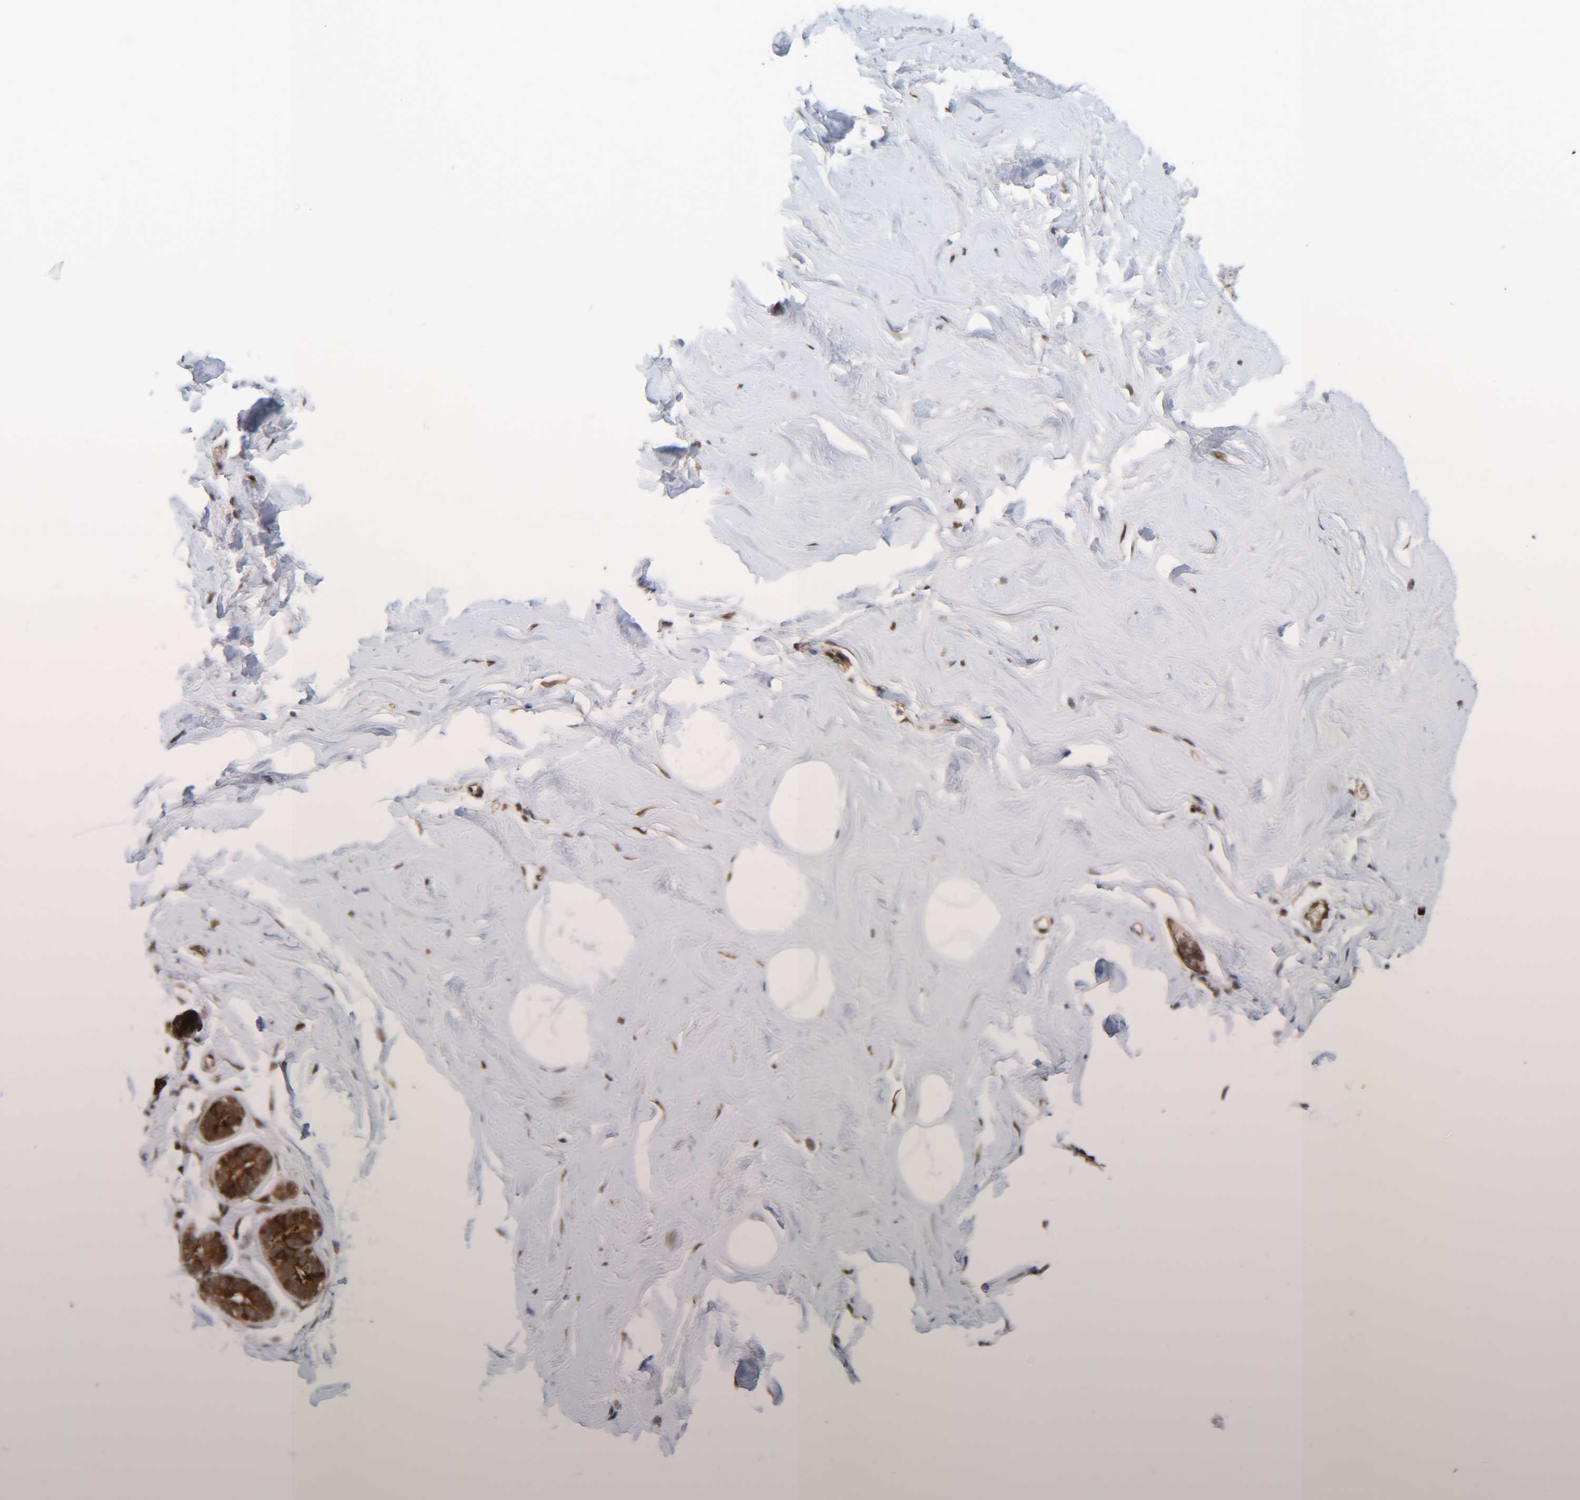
{"staining": {"intensity": "moderate", "quantity": "<25%", "location": "cytoplasmic/membranous"}, "tissue": "adipose tissue", "cell_type": "Adipocytes", "image_type": "normal", "snomed": [{"axis": "morphology", "description": "Normal tissue, NOS"}, {"axis": "morphology", "description": "Fibrosis, NOS"}, {"axis": "topography", "description": "Breast"}, {"axis": "topography", "description": "Adipose tissue"}], "caption": "Protein expression by immunohistochemistry (IHC) displays moderate cytoplasmic/membranous expression in approximately <25% of adipocytes in unremarkable adipose tissue.", "gene": "CCDC57", "patient": {"sex": "female", "age": 39}}